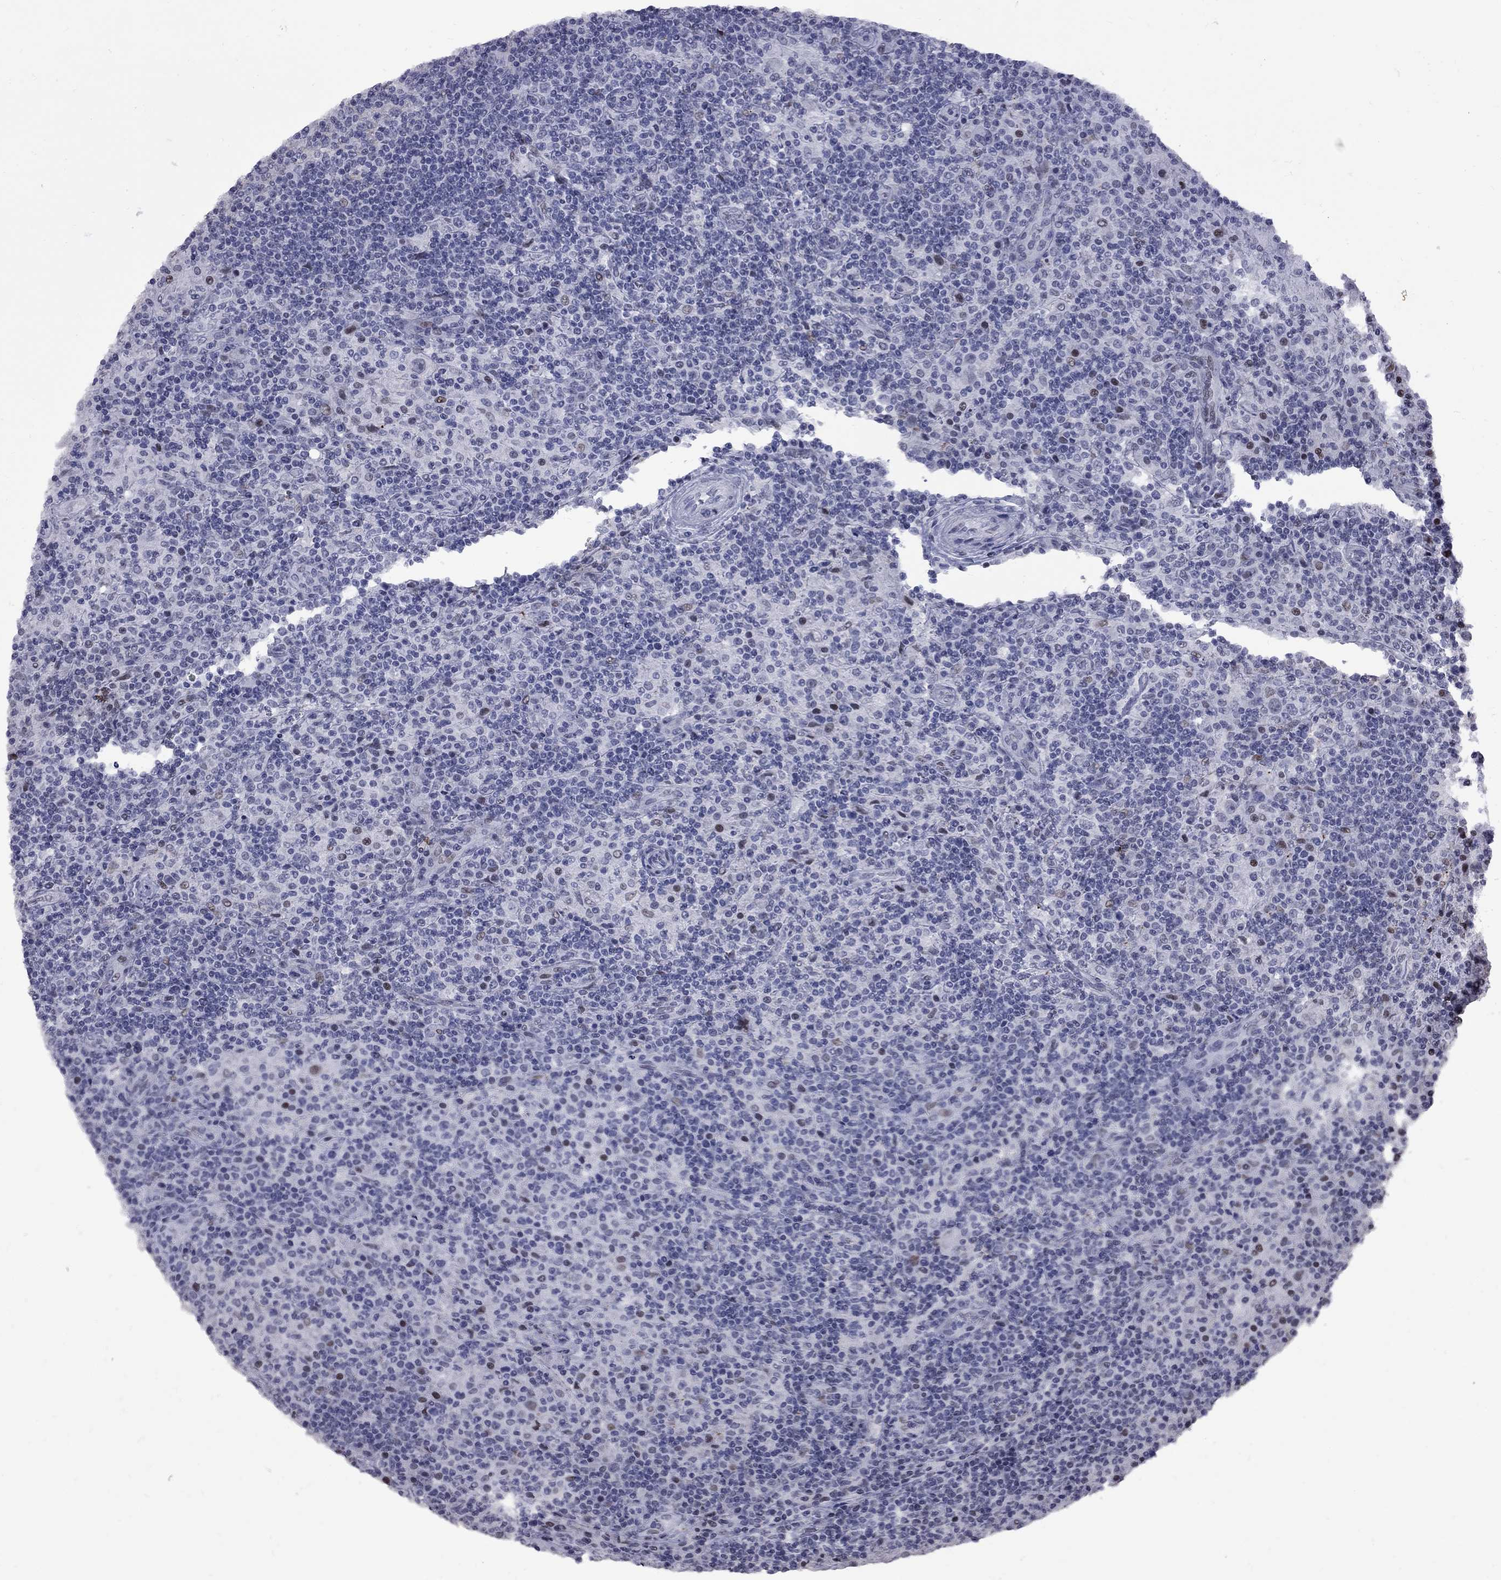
{"staining": {"intensity": "negative", "quantity": "none", "location": "none"}, "tissue": "lymphoma", "cell_type": "Tumor cells", "image_type": "cancer", "snomed": [{"axis": "morphology", "description": "Hodgkin's disease, NOS"}, {"axis": "topography", "description": "Lymph node"}], "caption": "IHC photomicrograph of neoplastic tissue: lymphoma stained with DAB (3,3'-diaminobenzidine) shows no significant protein expression in tumor cells. (DAB IHC visualized using brightfield microscopy, high magnification).", "gene": "ZNF154", "patient": {"sex": "male", "age": 70}}